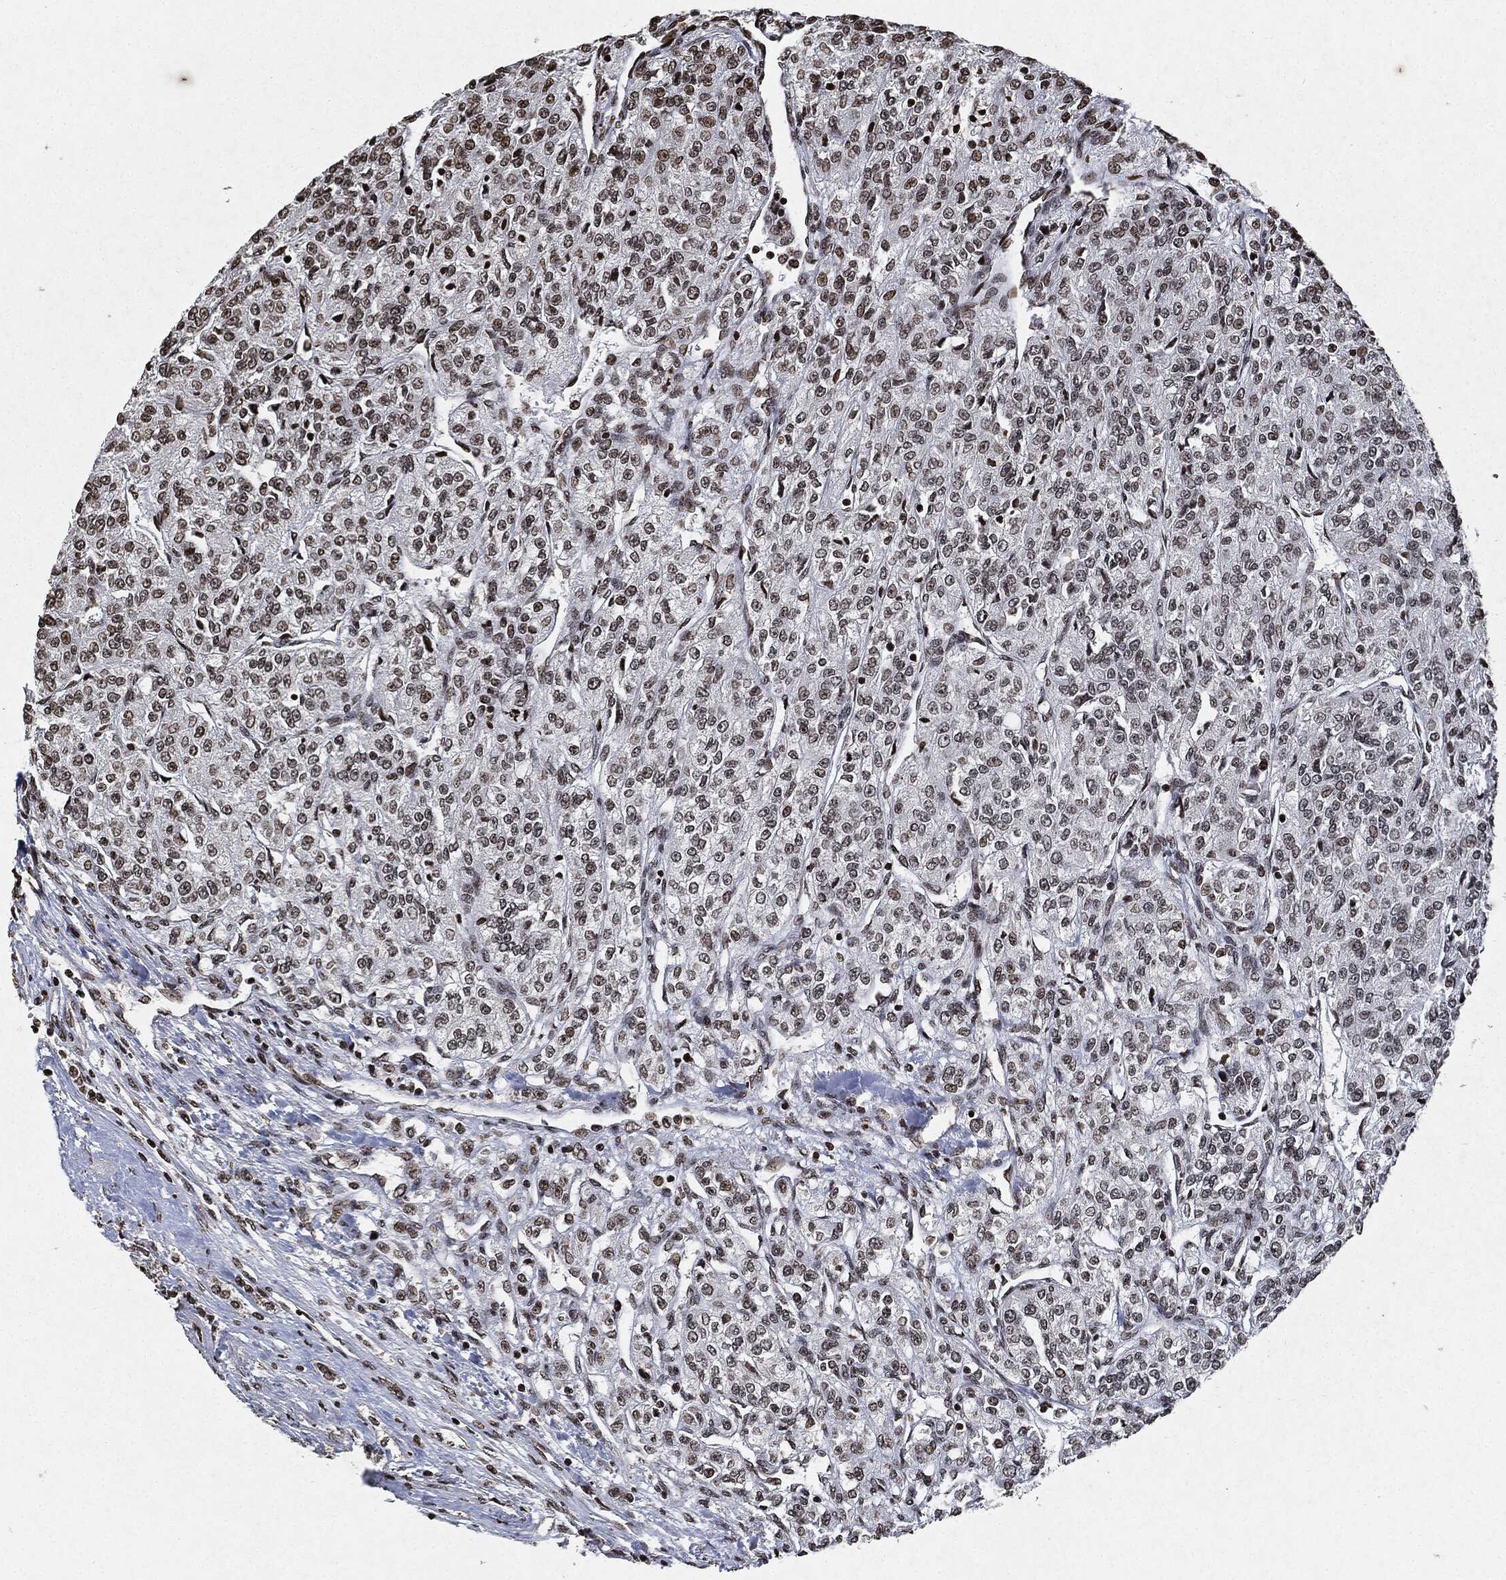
{"staining": {"intensity": "moderate", "quantity": "25%-75%", "location": "nuclear"}, "tissue": "renal cancer", "cell_type": "Tumor cells", "image_type": "cancer", "snomed": [{"axis": "morphology", "description": "Adenocarcinoma, NOS"}, {"axis": "topography", "description": "Kidney"}], "caption": "DAB (3,3'-diaminobenzidine) immunohistochemical staining of human renal adenocarcinoma demonstrates moderate nuclear protein staining in approximately 25%-75% of tumor cells. The staining is performed using DAB brown chromogen to label protein expression. The nuclei are counter-stained blue using hematoxylin.", "gene": "JUN", "patient": {"sex": "female", "age": 63}}